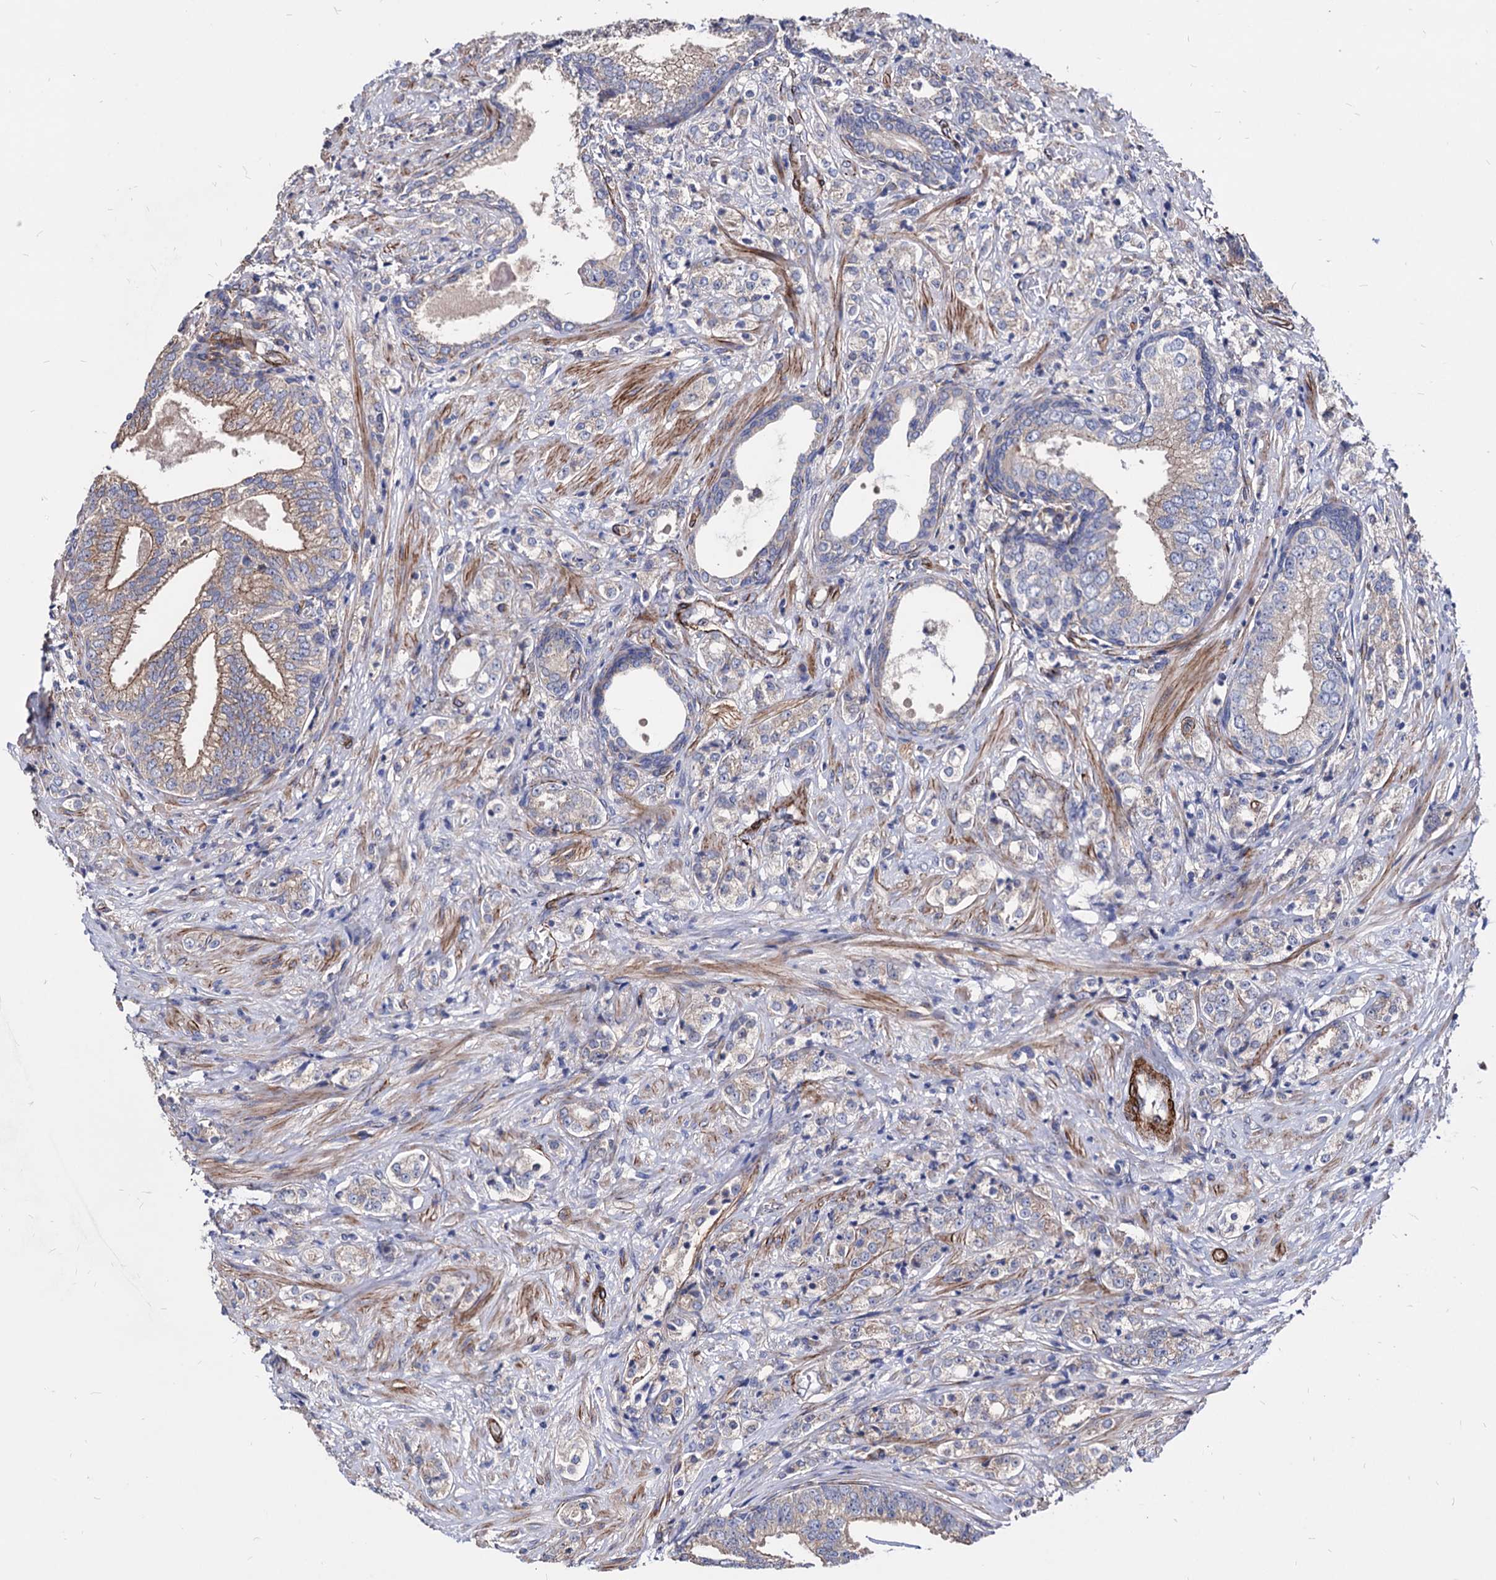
{"staining": {"intensity": "weak", "quantity": "<25%", "location": "cytoplasmic/membranous"}, "tissue": "prostate cancer", "cell_type": "Tumor cells", "image_type": "cancer", "snomed": [{"axis": "morphology", "description": "Adenocarcinoma, High grade"}, {"axis": "topography", "description": "Prostate"}], "caption": "Immunohistochemical staining of human prostate cancer (high-grade adenocarcinoma) shows no significant expression in tumor cells. (DAB (3,3'-diaminobenzidine) IHC with hematoxylin counter stain).", "gene": "WDR11", "patient": {"sex": "male", "age": 69}}